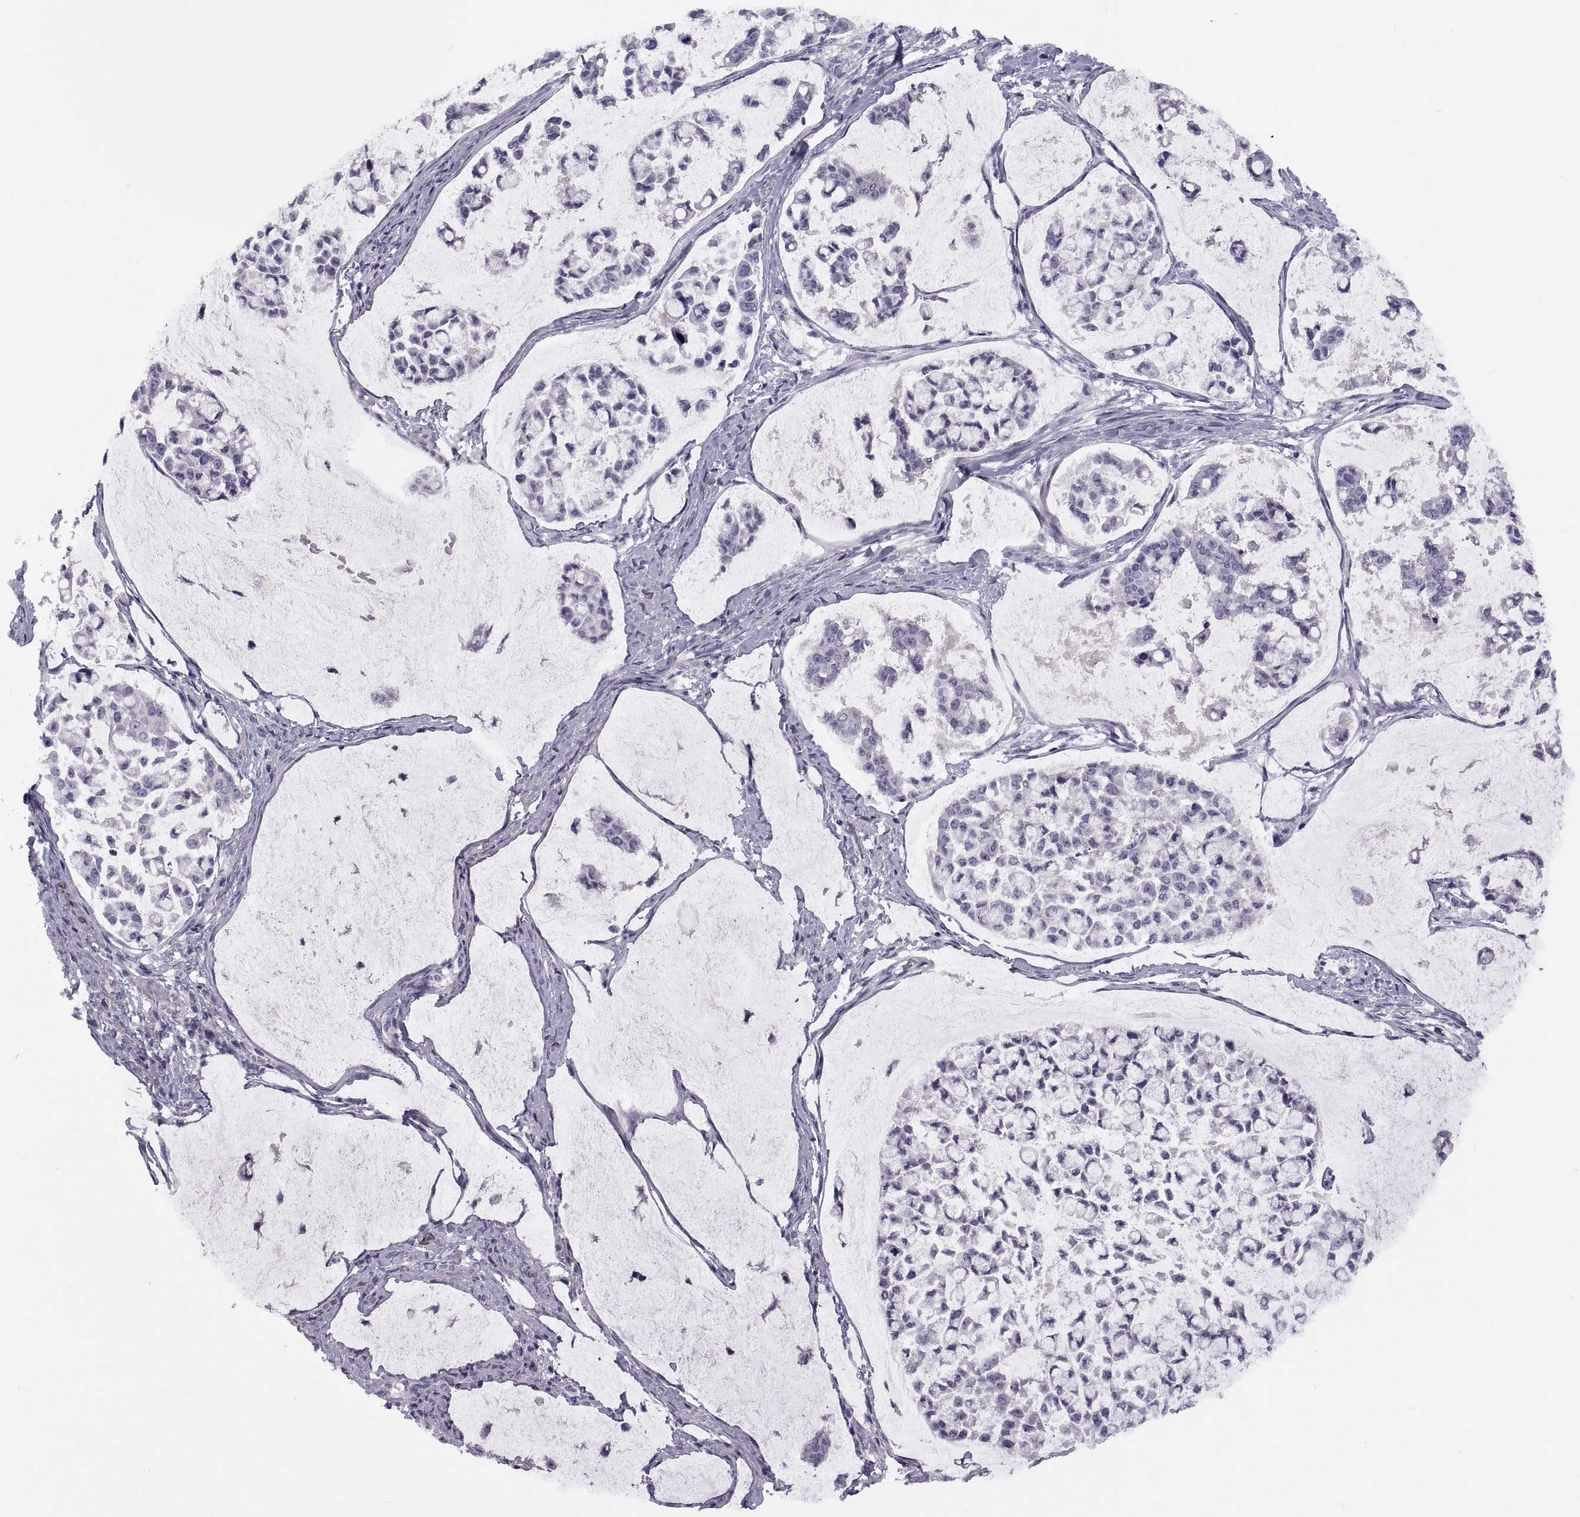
{"staining": {"intensity": "negative", "quantity": "none", "location": "none"}, "tissue": "stomach cancer", "cell_type": "Tumor cells", "image_type": "cancer", "snomed": [{"axis": "morphology", "description": "Adenocarcinoma, NOS"}, {"axis": "topography", "description": "Stomach"}], "caption": "Micrograph shows no protein expression in tumor cells of stomach adenocarcinoma tissue.", "gene": "TMEM158", "patient": {"sex": "male", "age": 82}}